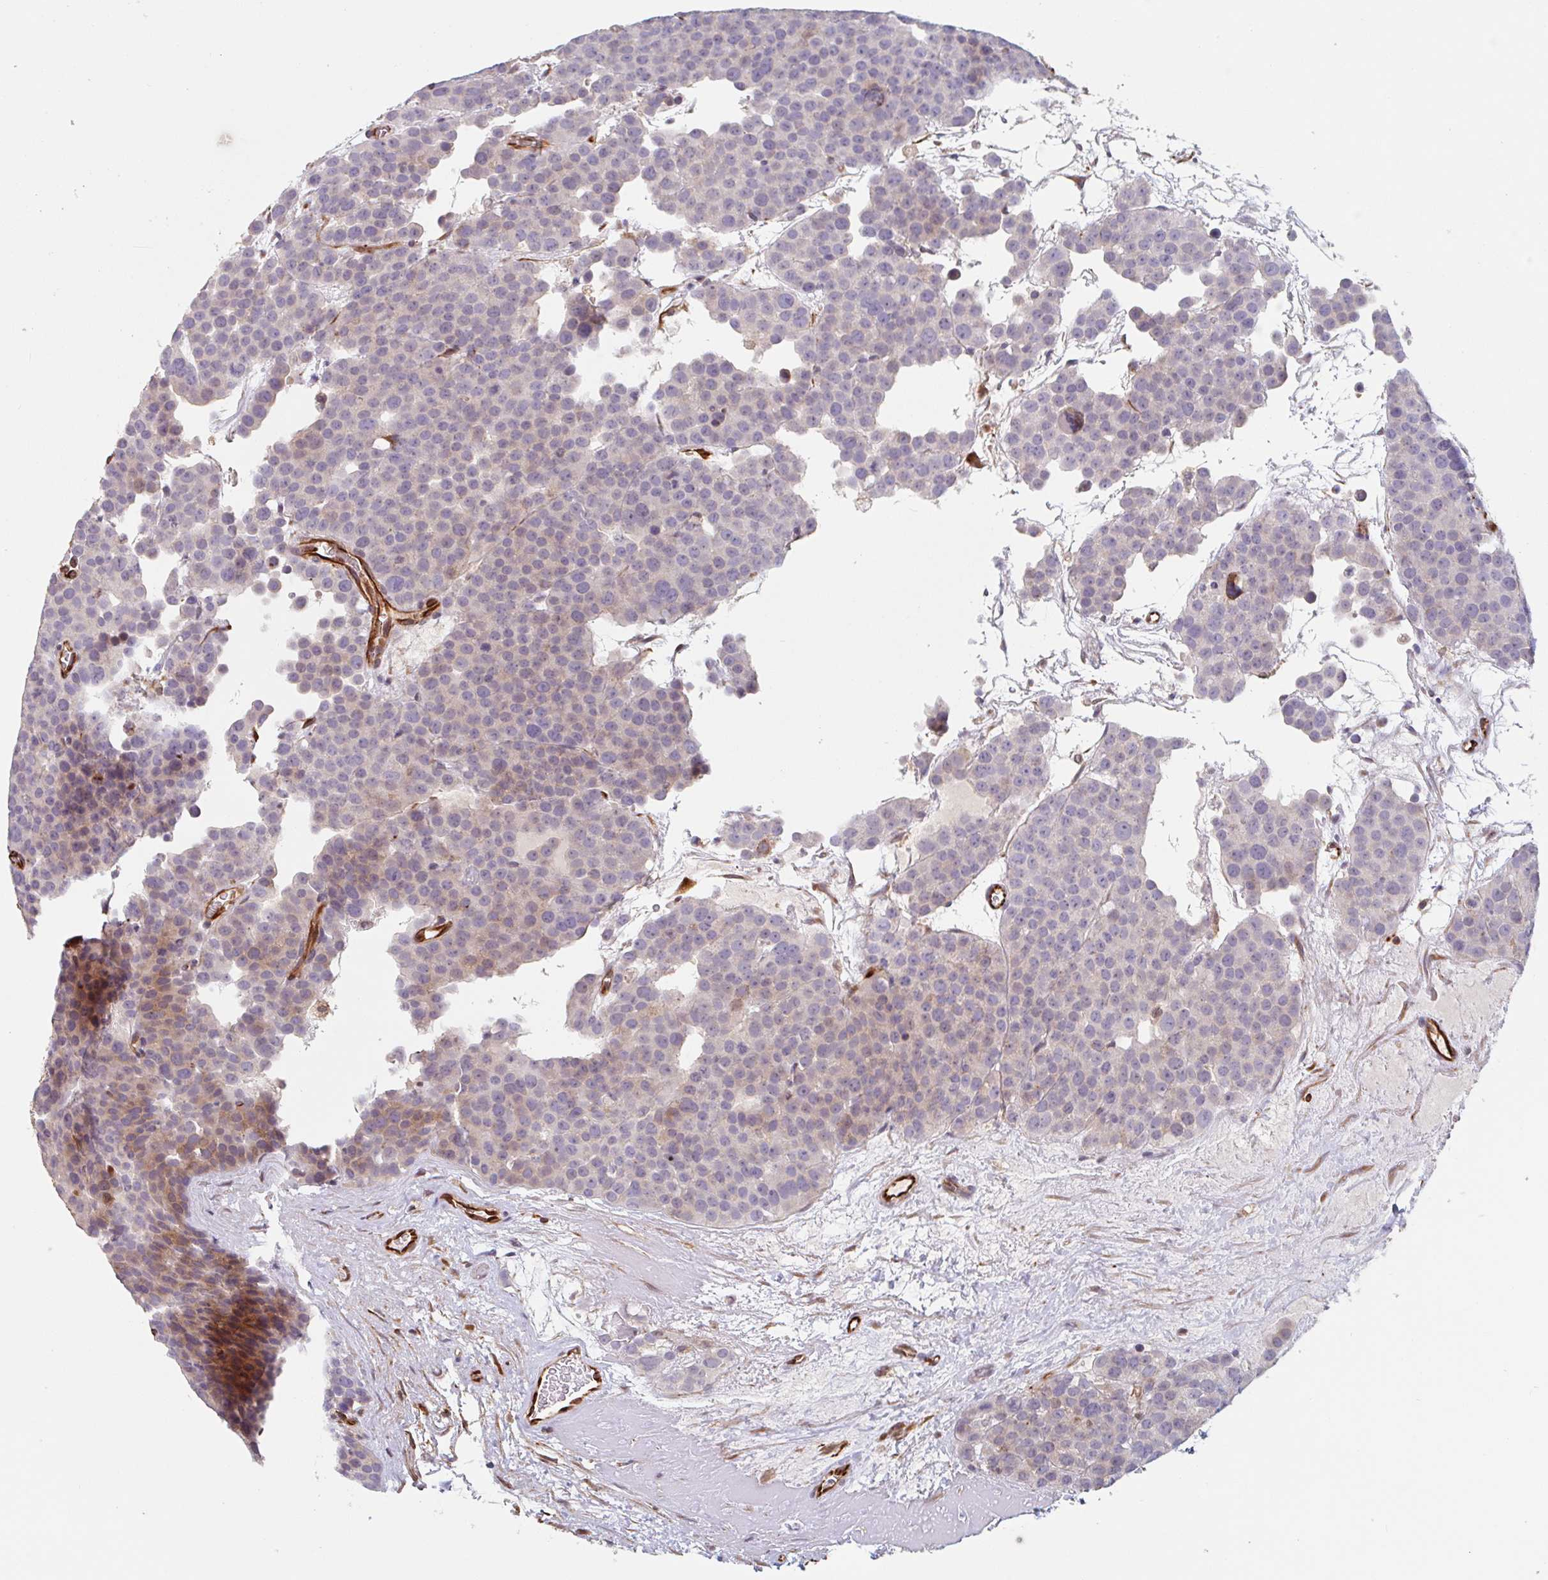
{"staining": {"intensity": "weak", "quantity": "<25%", "location": "cytoplasmic/membranous"}, "tissue": "testis cancer", "cell_type": "Tumor cells", "image_type": "cancer", "snomed": [{"axis": "morphology", "description": "Seminoma, NOS"}, {"axis": "topography", "description": "Testis"}], "caption": "This is an IHC photomicrograph of testis seminoma. There is no positivity in tumor cells.", "gene": "NUB1", "patient": {"sex": "male", "age": 71}}